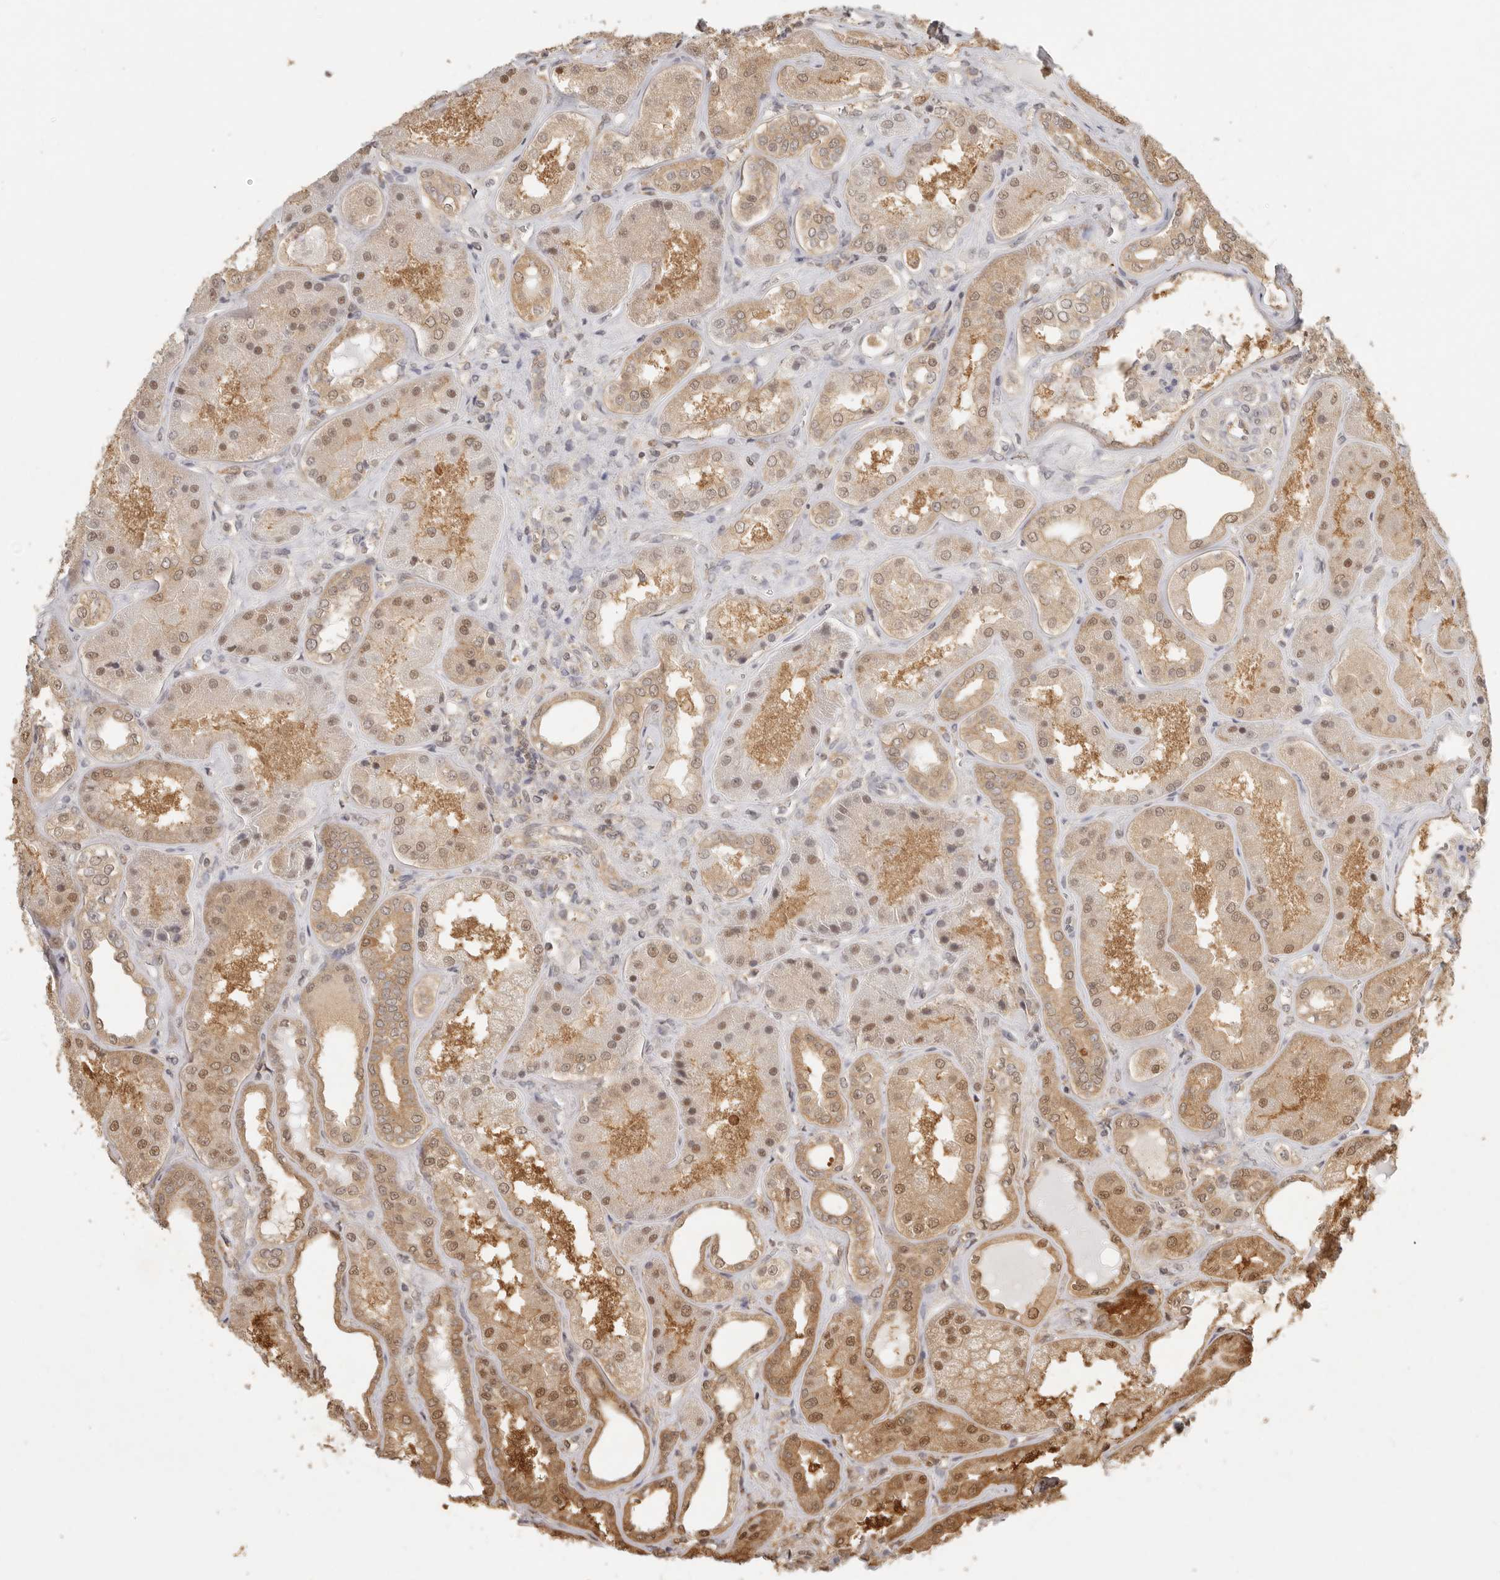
{"staining": {"intensity": "weak", "quantity": "25%-75%", "location": "cytoplasmic/membranous"}, "tissue": "kidney", "cell_type": "Cells in glomeruli", "image_type": "normal", "snomed": [{"axis": "morphology", "description": "Normal tissue, NOS"}, {"axis": "topography", "description": "Kidney"}], "caption": "Unremarkable kidney displays weak cytoplasmic/membranous expression in about 25%-75% of cells in glomeruli, visualized by immunohistochemistry.", "gene": "PSMA5", "patient": {"sex": "female", "age": 56}}